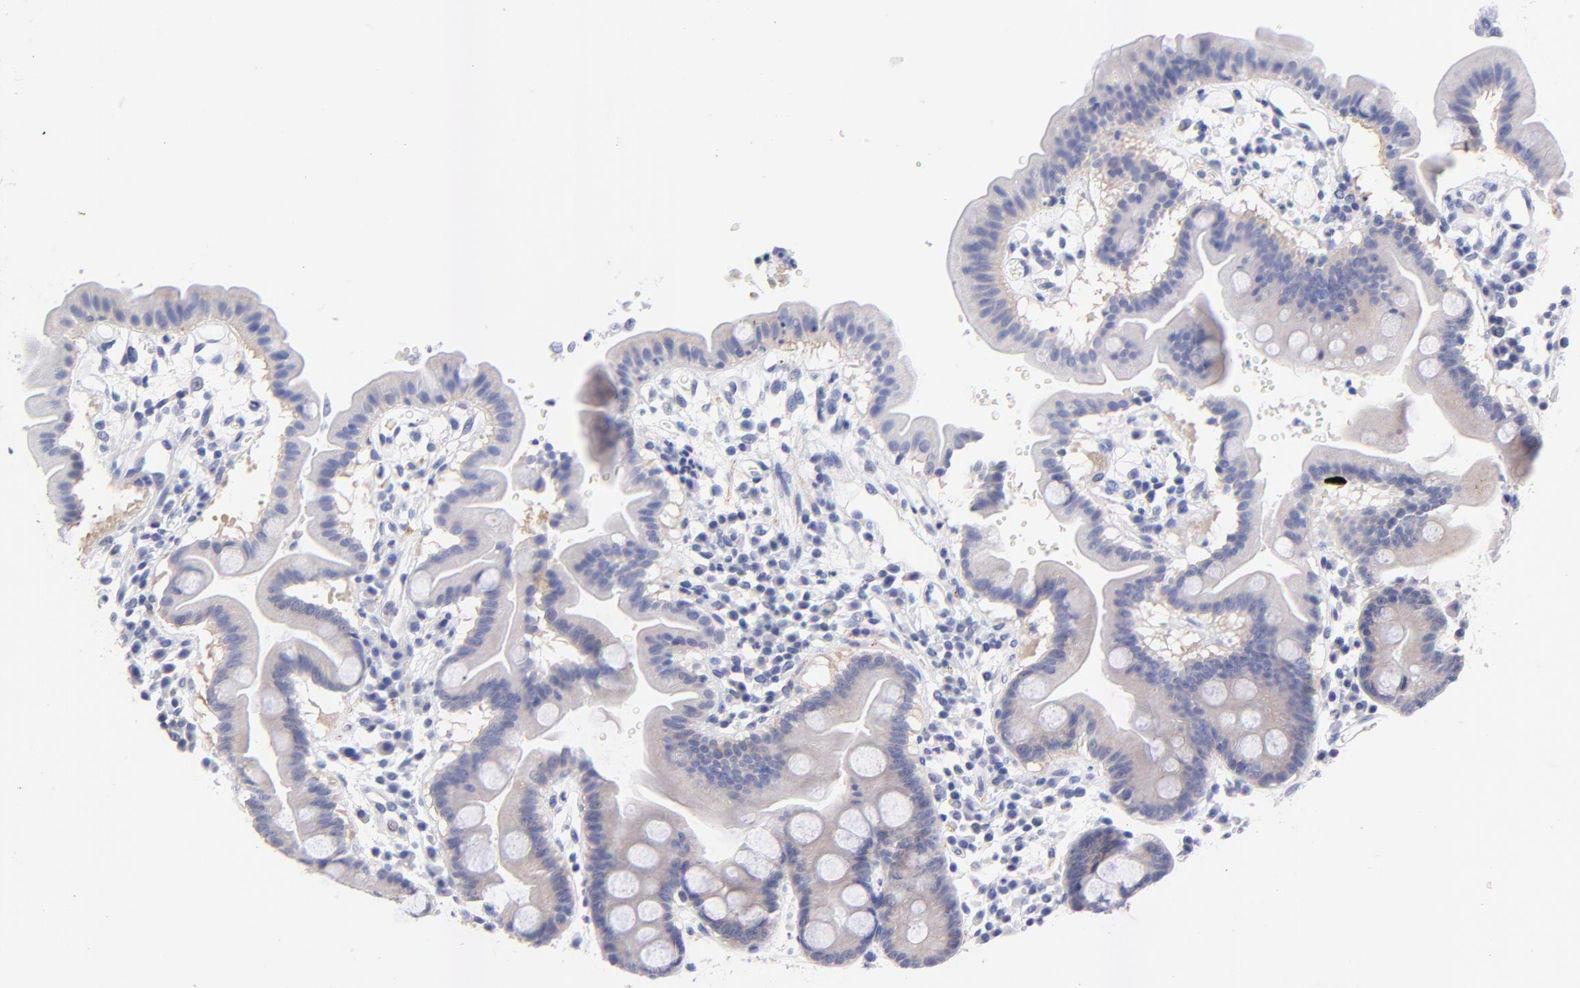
{"staining": {"intensity": "negative", "quantity": "none", "location": "none"}, "tissue": "duodenum", "cell_type": "Glandular cells", "image_type": "normal", "snomed": [{"axis": "morphology", "description": "Normal tissue, NOS"}, {"axis": "topography", "description": "Duodenum"}], "caption": "Glandular cells are negative for brown protein staining in normal duodenum. (DAB (3,3'-diaminobenzidine) IHC, high magnification).", "gene": "FAM117B", "patient": {"sex": "male", "age": 50}}